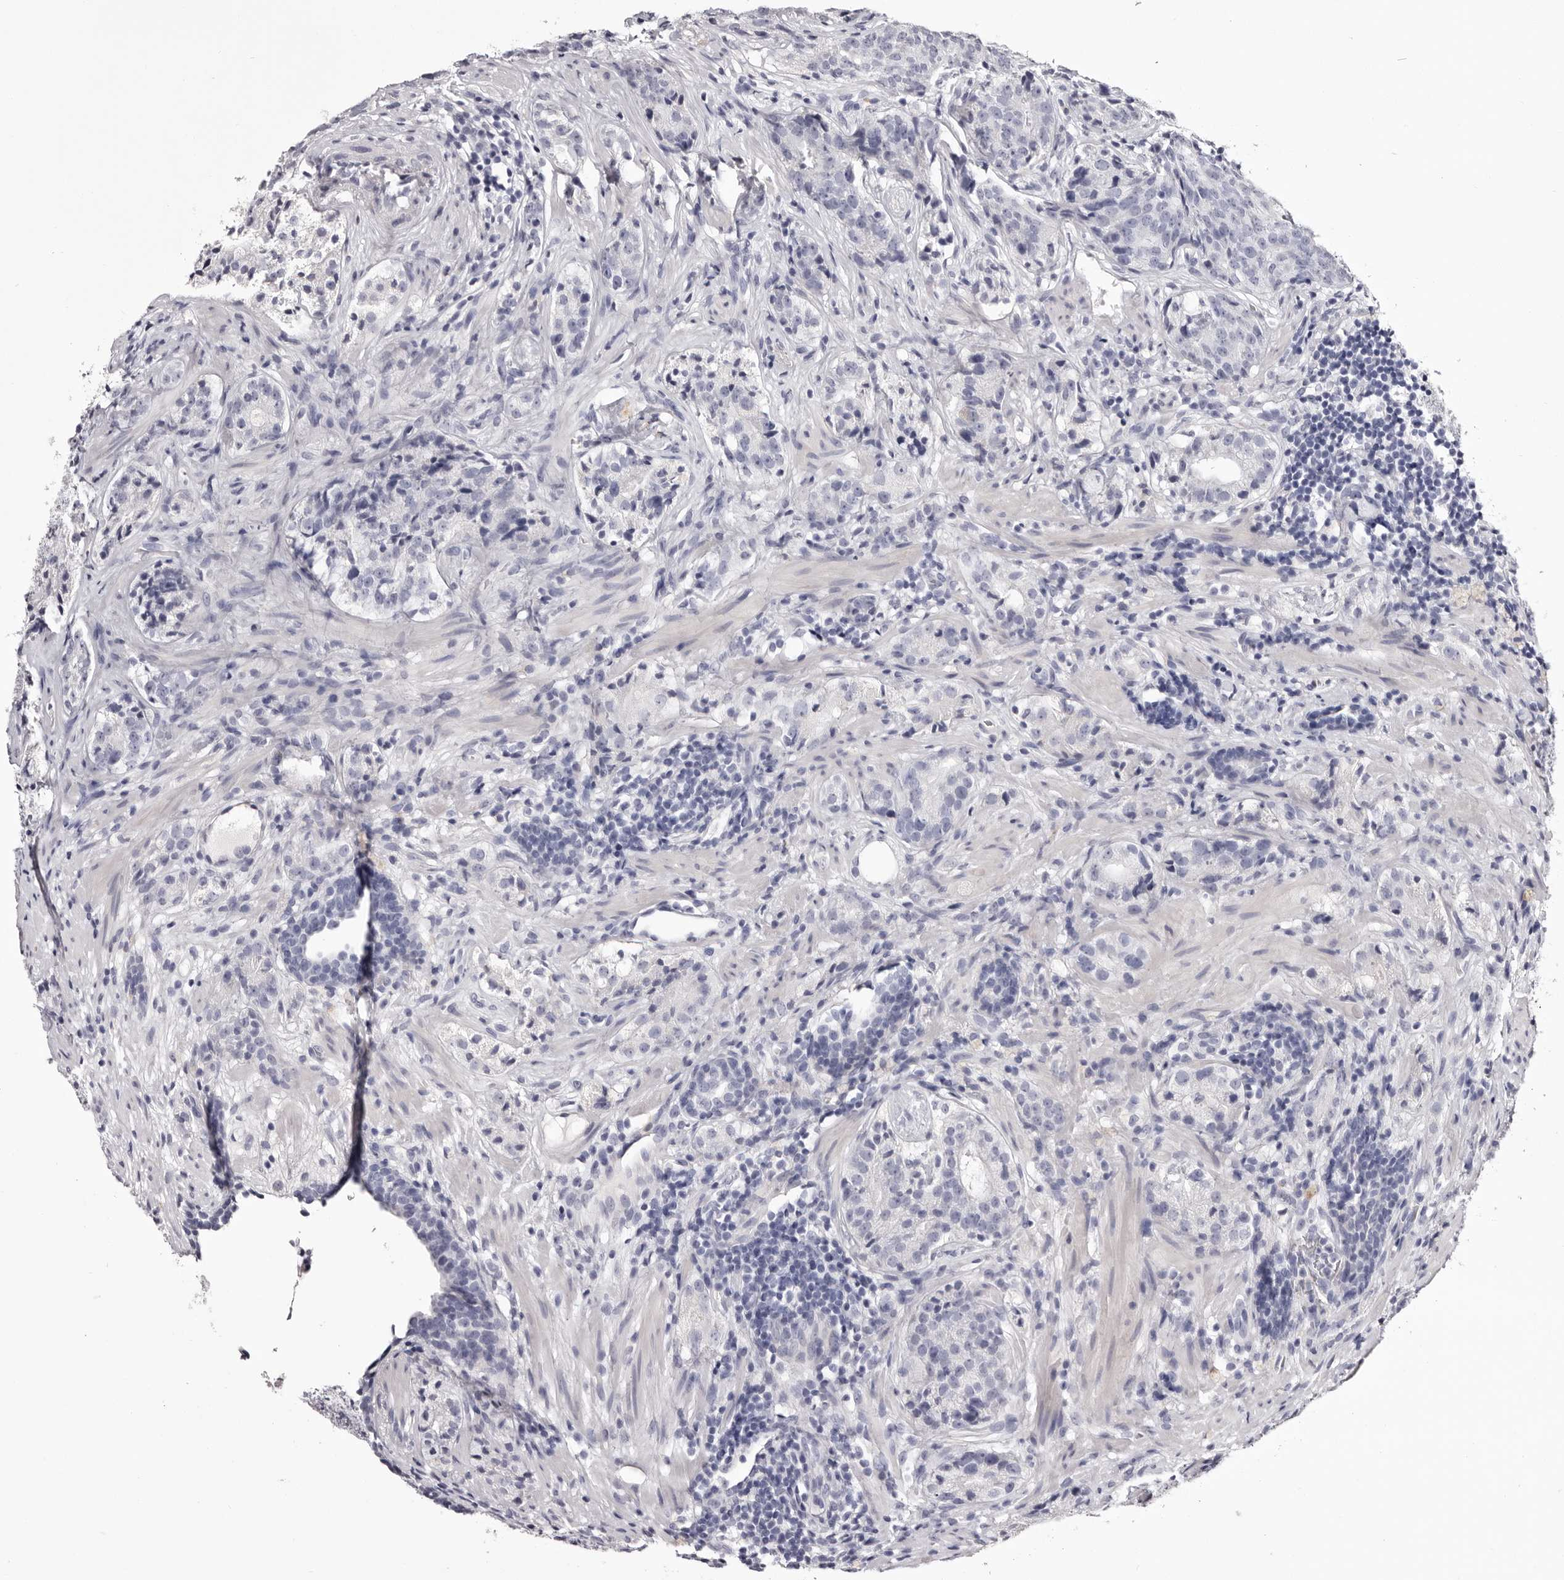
{"staining": {"intensity": "negative", "quantity": "none", "location": "none"}, "tissue": "prostate cancer", "cell_type": "Tumor cells", "image_type": "cancer", "snomed": [{"axis": "morphology", "description": "Adenocarcinoma, High grade"}, {"axis": "topography", "description": "Prostate"}], "caption": "This image is of adenocarcinoma (high-grade) (prostate) stained with immunohistochemistry (IHC) to label a protein in brown with the nuclei are counter-stained blue. There is no positivity in tumor cells.", "gene": "CA6", "patient": {"sex": "male", "age": 56}}